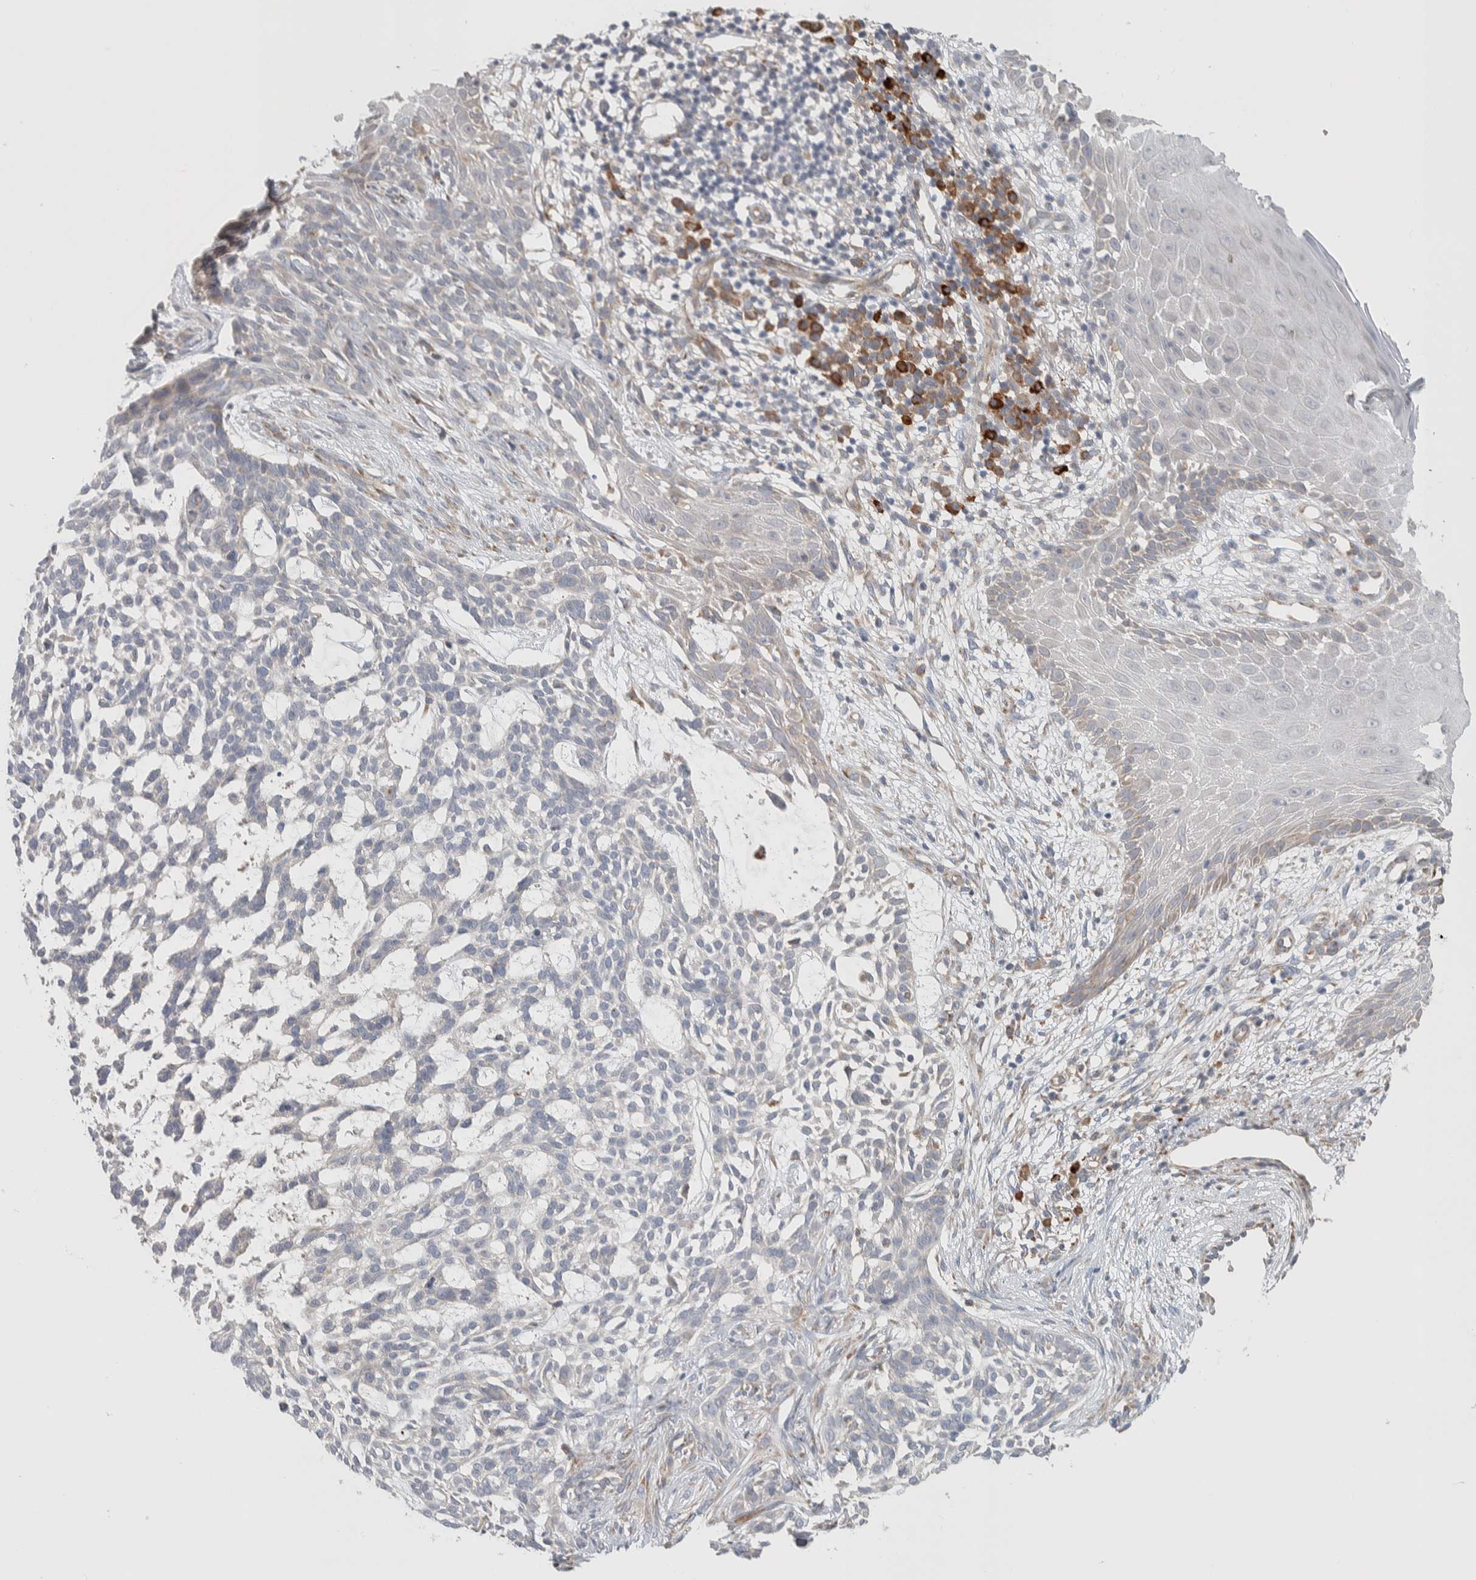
{"staining": {"intensity": "negative", "quantity": "none", "location": "none"}, "tissue": "skin cancer", "cell_type": "Tumor cells", "image_type": "cancer", "snomed": [{"axis": "morphology", "description": "Basal cell carcinoma"}, {"axis": "topography", "description": "Skin"}], "caption": "Immunohistochemical staining of basal cell carcinoma (skin) reveals no significant expression in tumor cells.", "gene": "ADCY8", "patient": {"sex": "female", "age": 64}}